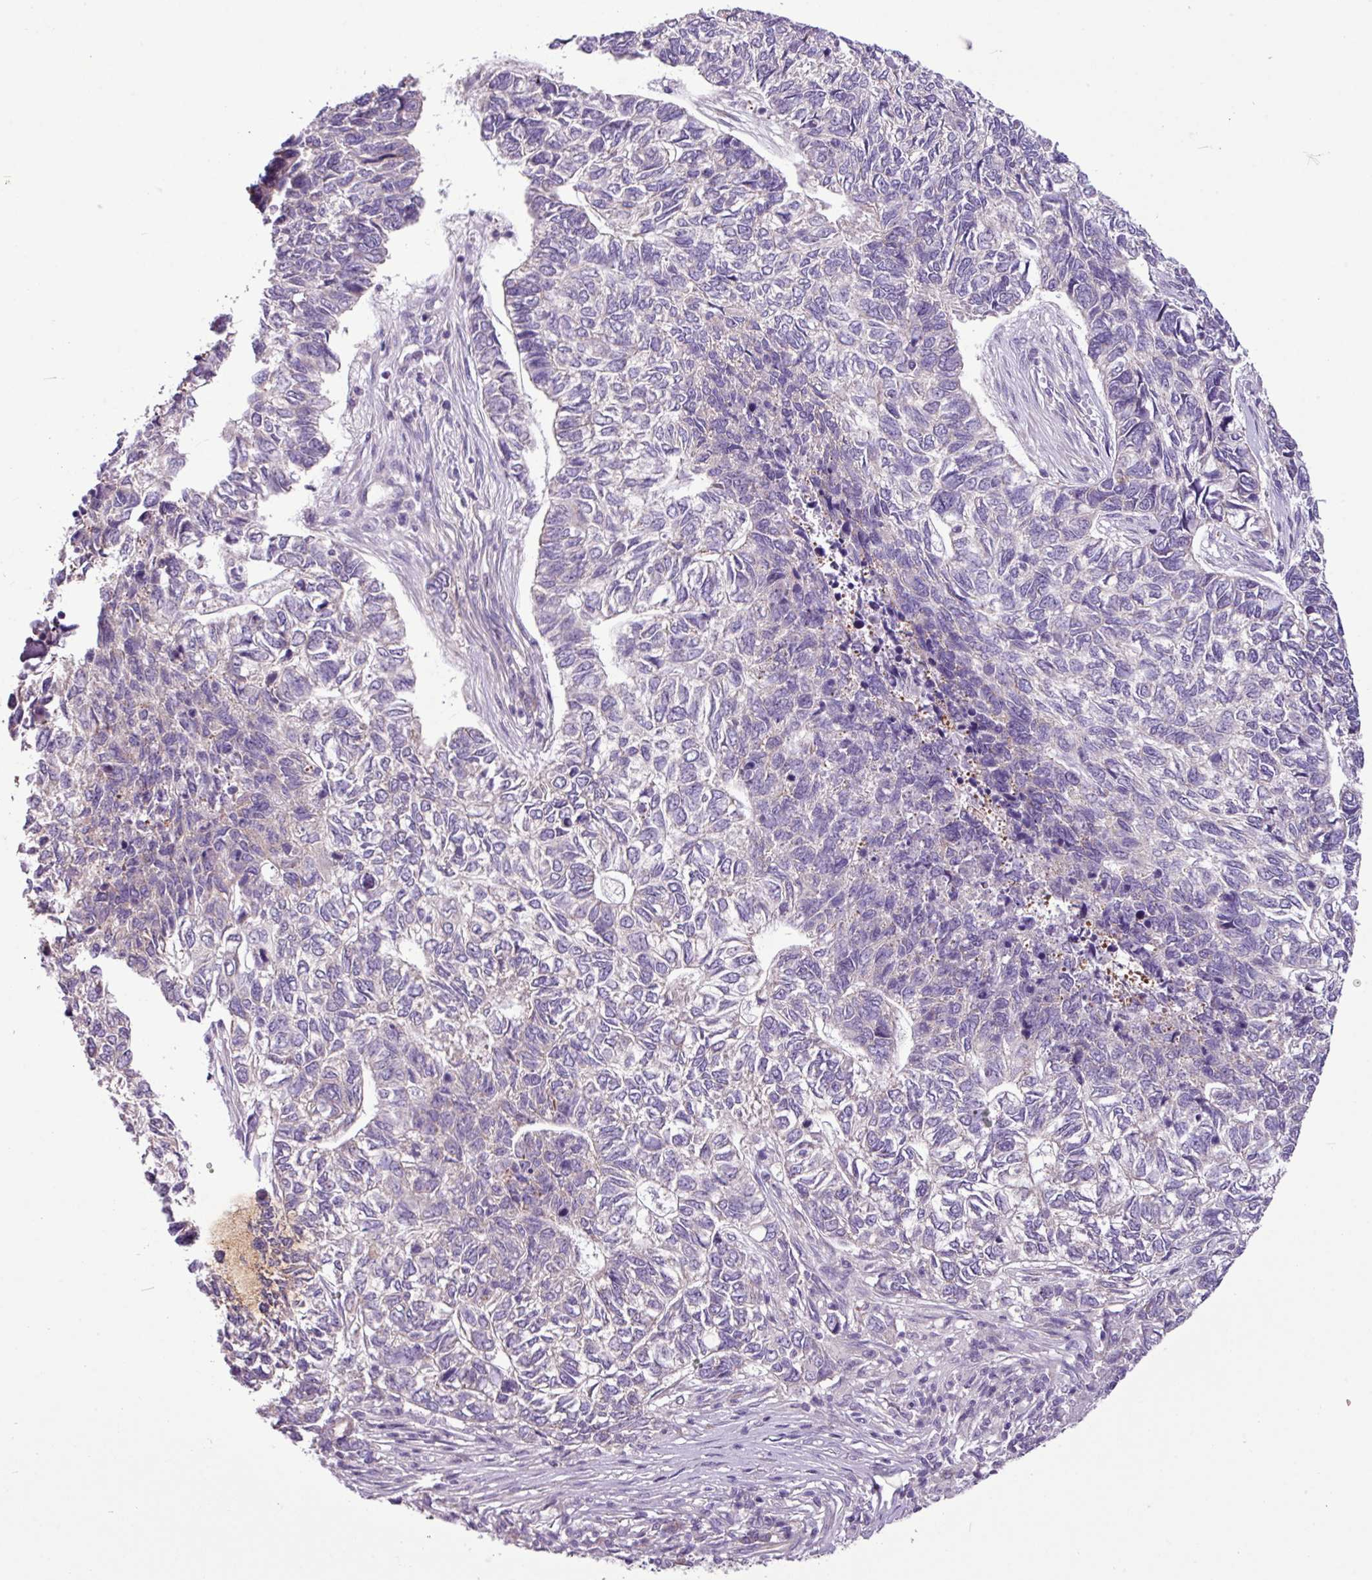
{"staining": {"intensity": "negative", "quantity": "none", "location": "none"}, "tissue": "skin cancer", "cell_type": "Tumor cells", "image_type": "cancer", "snomed": [{"axis": "morphology", "description": "Basal cell carcinoma"}, {"axis": "topography", "description": "Skin"}], "caption": "Protein analysis of skin cancer reveals no significant expression in tumor cells.", "gene": "MROH2A", "patient": {"sex": "female", "age": 65}}